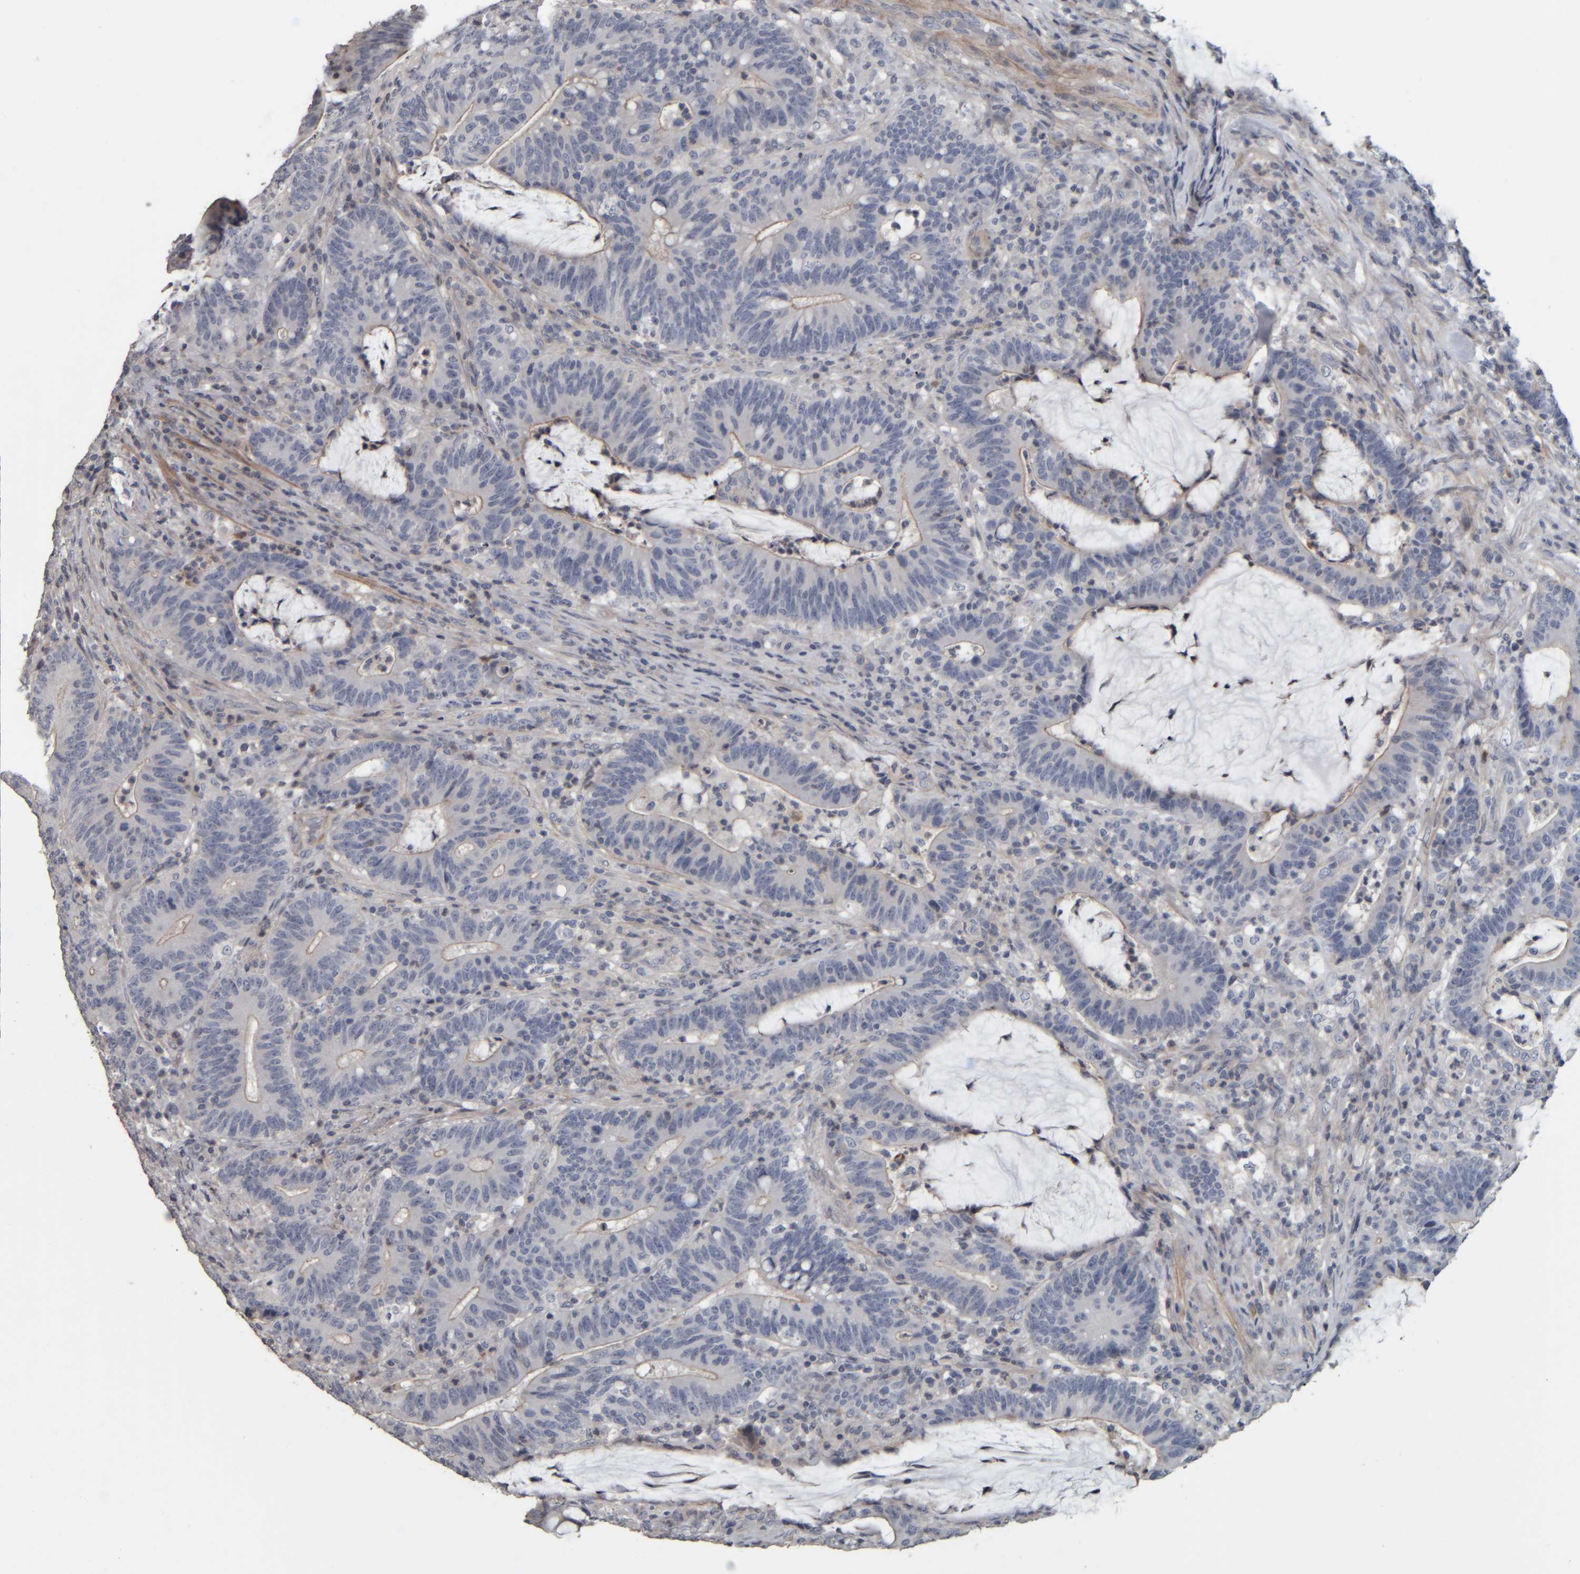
{"staining": {"intensity": "weak", "quantity": "<25%", "location": "cytoplasmic/membranous"}, "tissue": "colorectal cancer", "cell_type": "Tumor cells", "image_type": "cancer", "snomed": [{"axis": "morphology", "description": "Adenocarcinoma, NOS"}, {"axis": "topography", "description": "Colon"}], "caption": "The IHC micrograph has no significant staining in tumor cells of colorectal adenocarcinoma tissue.", "gene": "CAVIN4", "patient": {"sex": "female", "age": 66}}